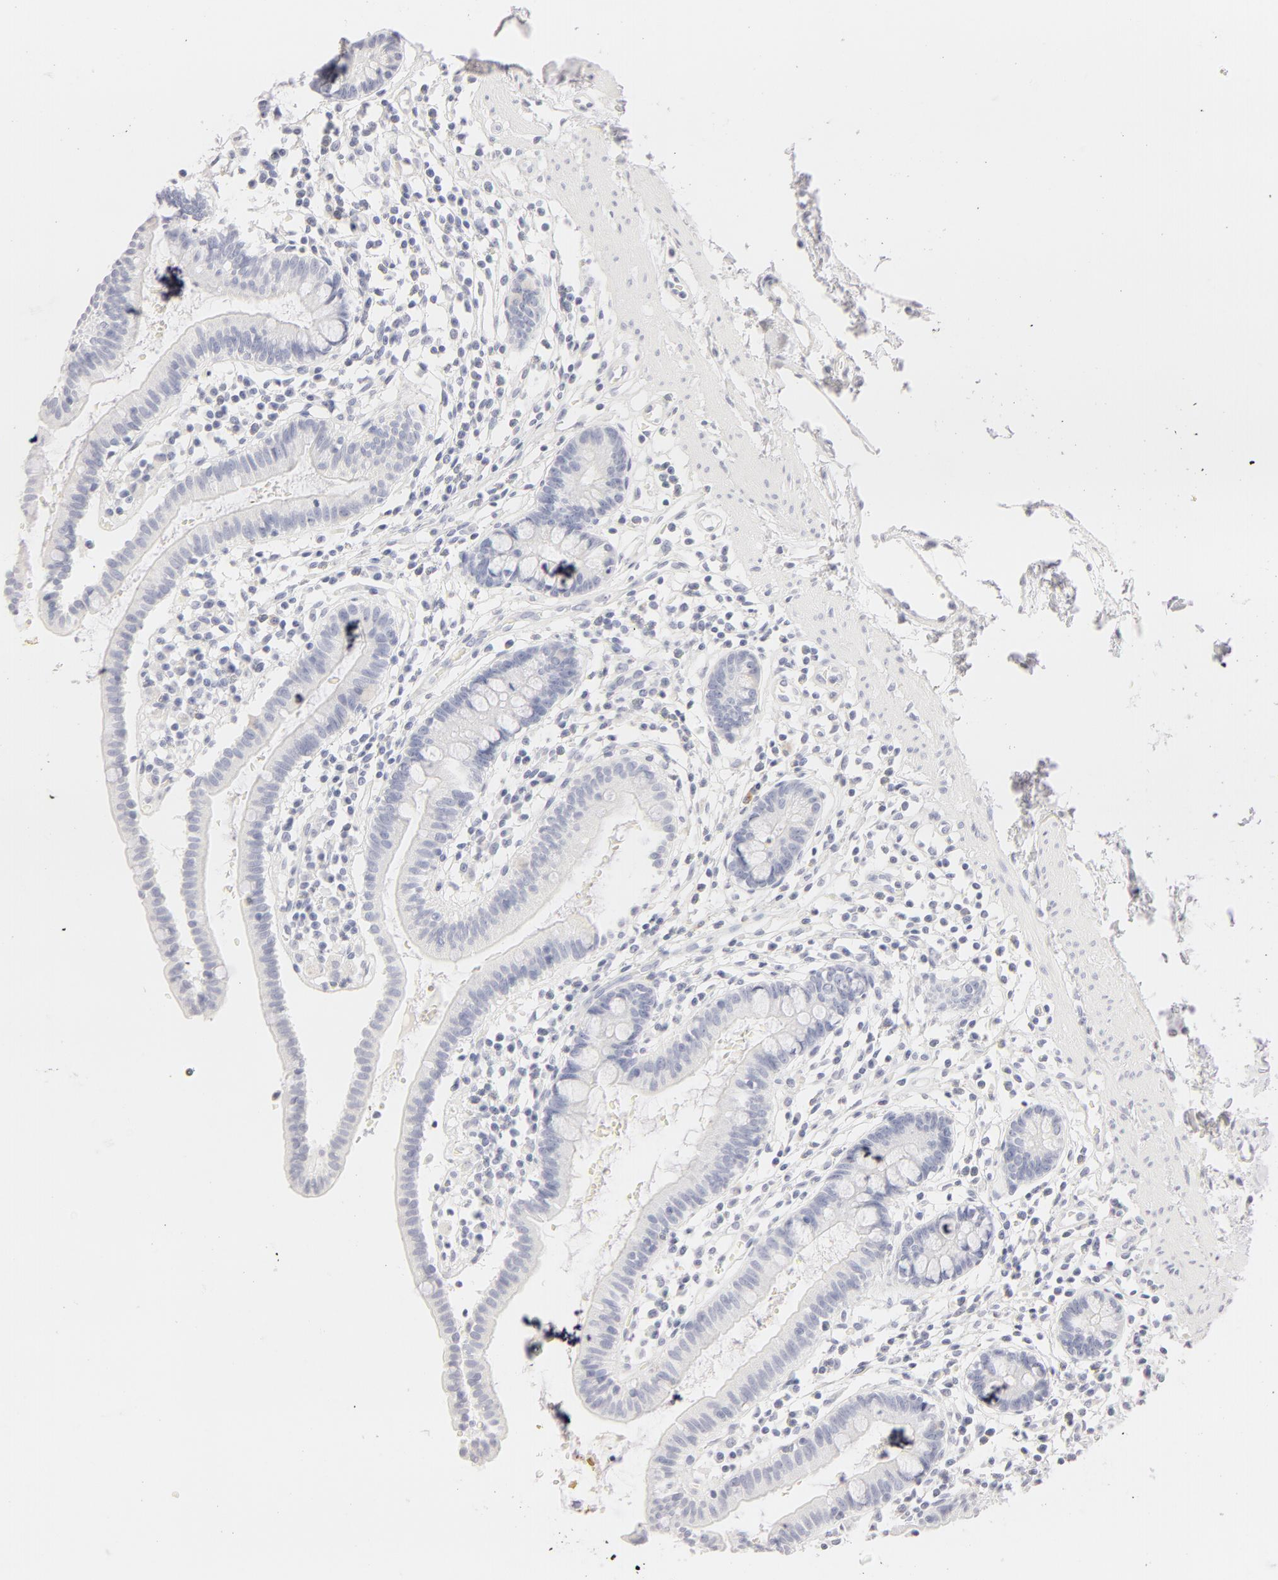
{"staining": {"intensity": "negative", "quantity": "none", "location": "none"}, "tissue": "small intestine", "cell_type": "Glandular cells", "image_type": "normal", "snomed": [{"axis": "morphology", "description": "Normal tissue, NOS"}, {"axis": "topography", "description": "Small intestine"}], "caption": "A histopathology image of human small intestine is negative for staining in glandular cells. Brightfield microscopy of immunohistochemistry (IHC) stained with DAB (brown) and hematoxylin (blue), captured at high magnification.", "gene": "LGALS7B", "patient": {"sex": "female", "age": 37}}